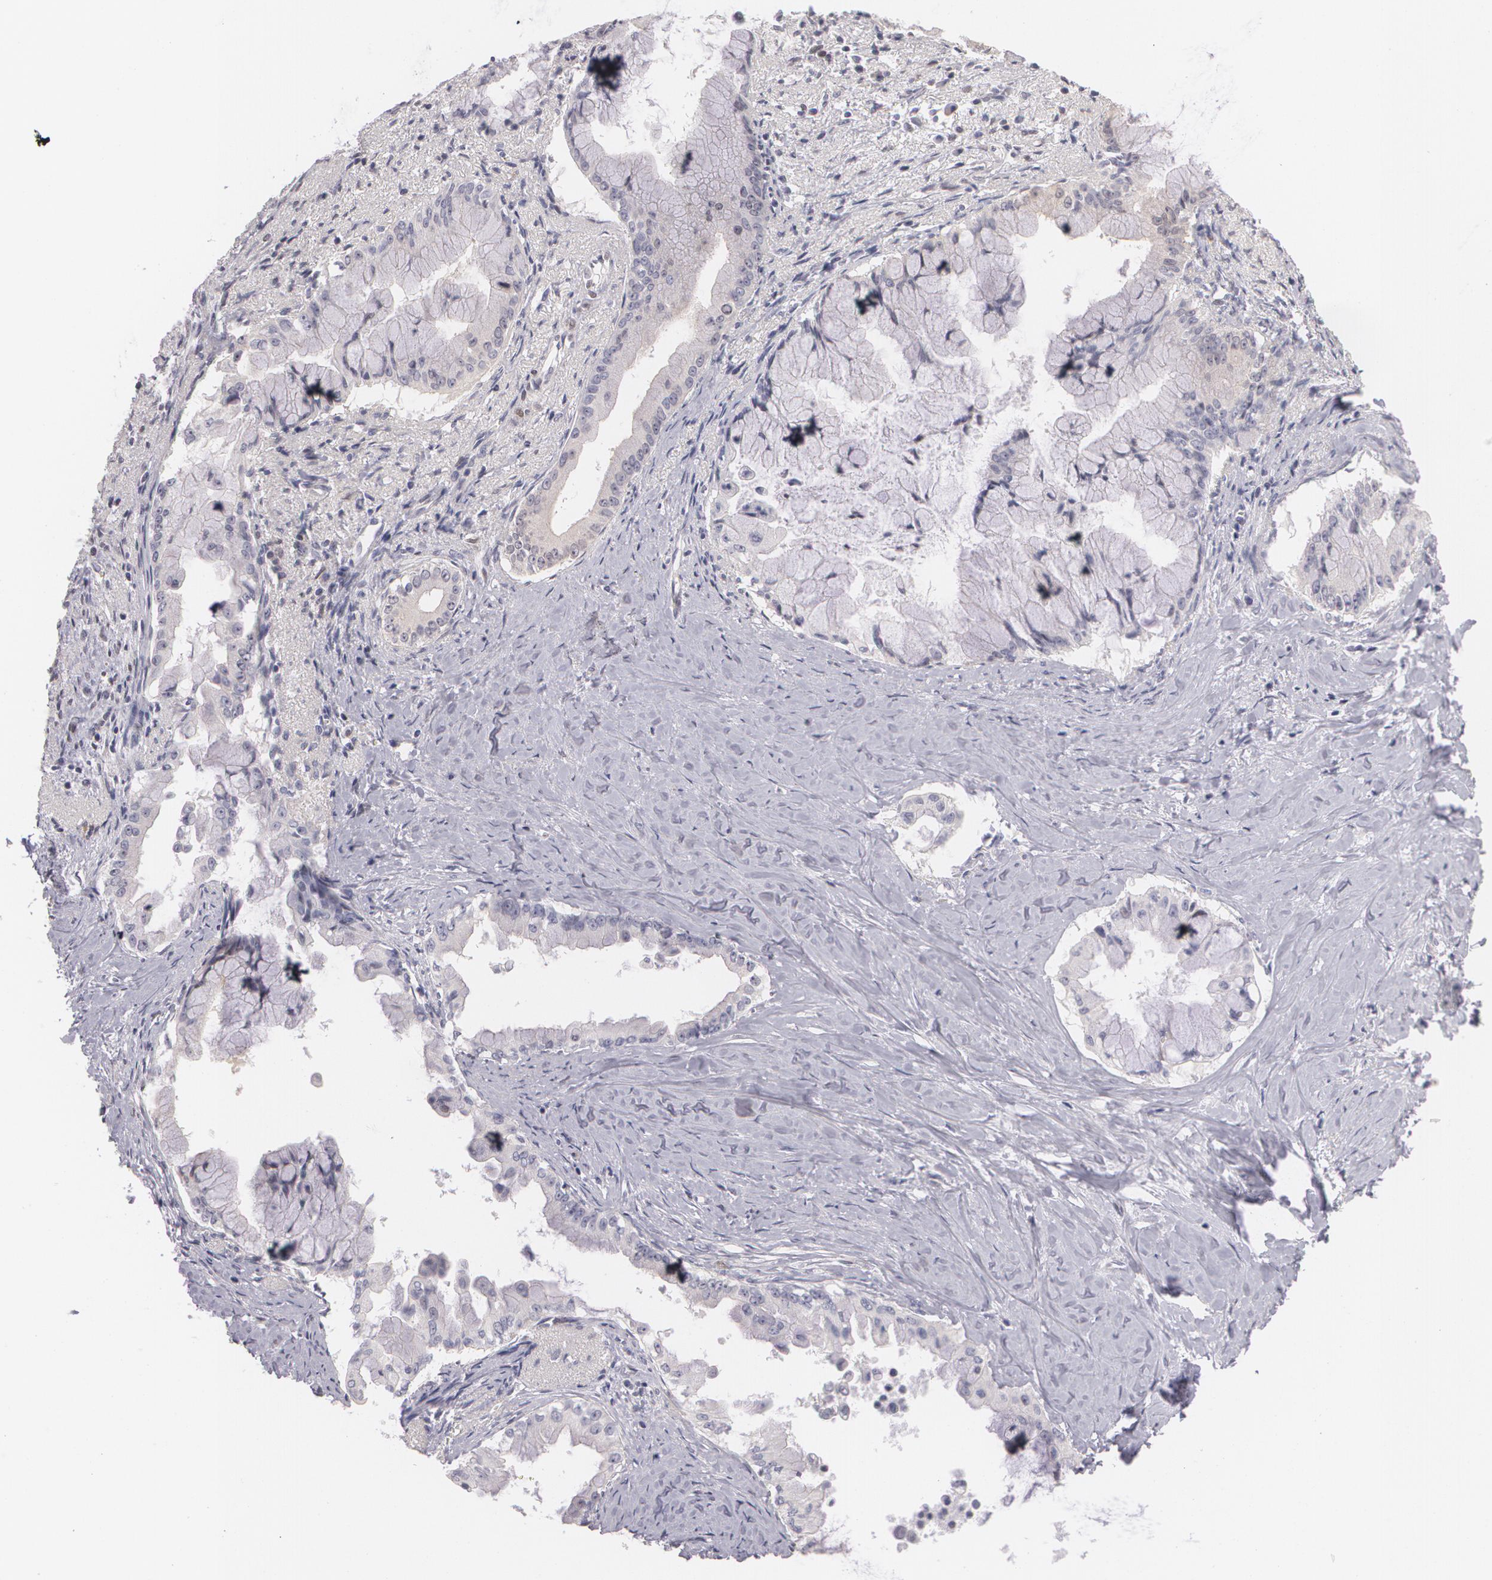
{"staining": {"intensity": "negative", "quantity": "none", "location": "none"}, "tissue": "pancreatic cancer", "cell_type": "Tumor cells", "image_type": "cancer", "snomed": [{"axis": "morphology", "description": "Adenocarcinoma, NOS"}, {"axis": "topography", "description": "Pancreas"}], "caption": "A photomicrograph of human adenocarcinoma (pancreatic) is negative for staining in tumor cells.", "gene": "ZBTB16", "patient": {"sex": "male", "age": 59}}